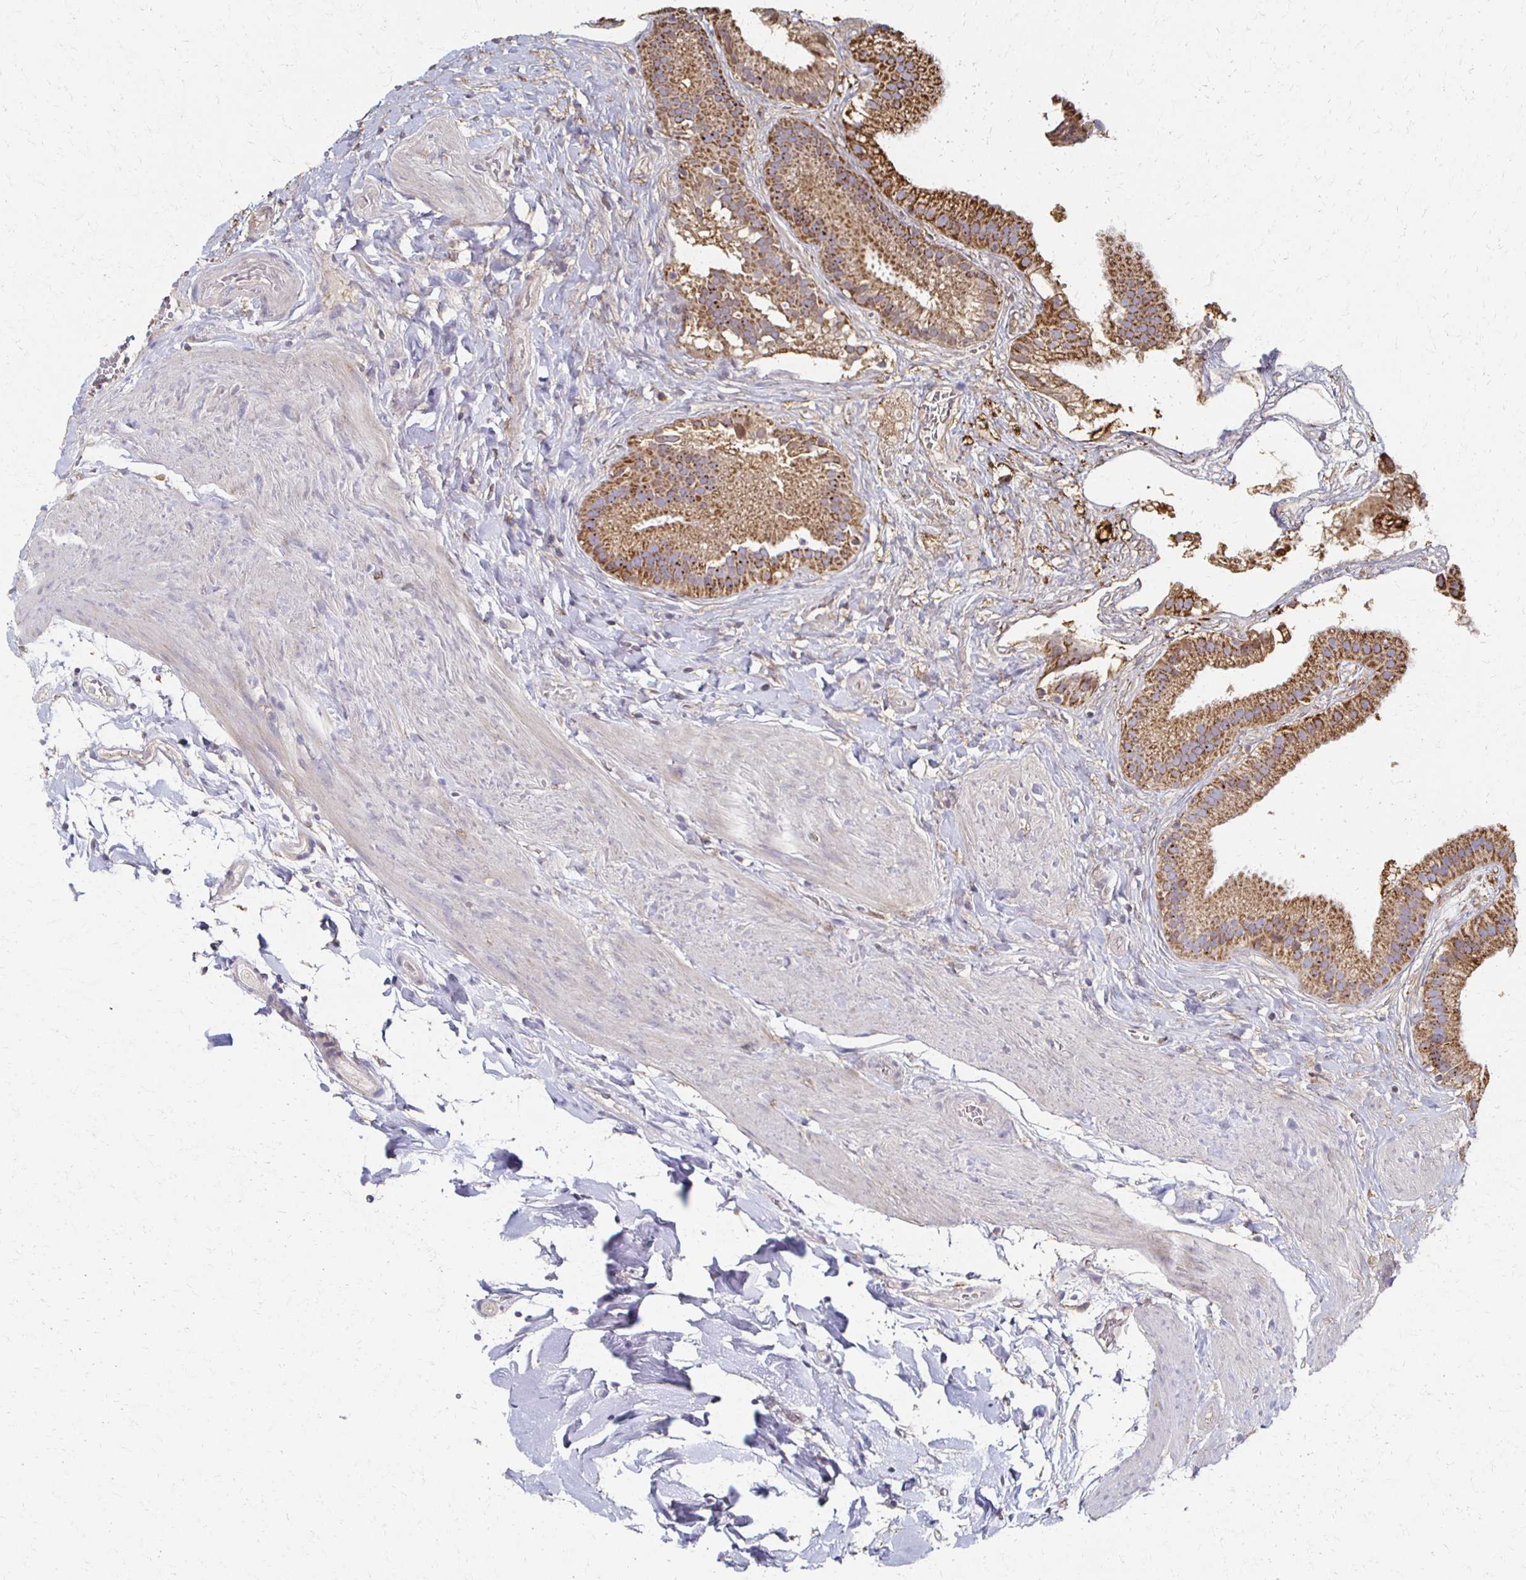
{"staining": {"intensity": "strong", "quantity": ">75%", "location": "cytoplasmic/membranous"}, "tissue": "gallbladder", "cell_type": "Glandular cells", "image_type": "normal", "snomed": [{"axis": "morphology", "description": "Normal tissue, NOS"}, {"axis": "topography", "description": "Gallbladder"}], "caption": "Immunohistochemistry (IHC) micrograph of benign gallbladder stained for a protein (brown), which displays high levels of strong cytoplasmic/membranous positivity in about >75% of glandular cells.", "gene": "CX3CR1", "patient": {"sex": "female", "age": 63}}